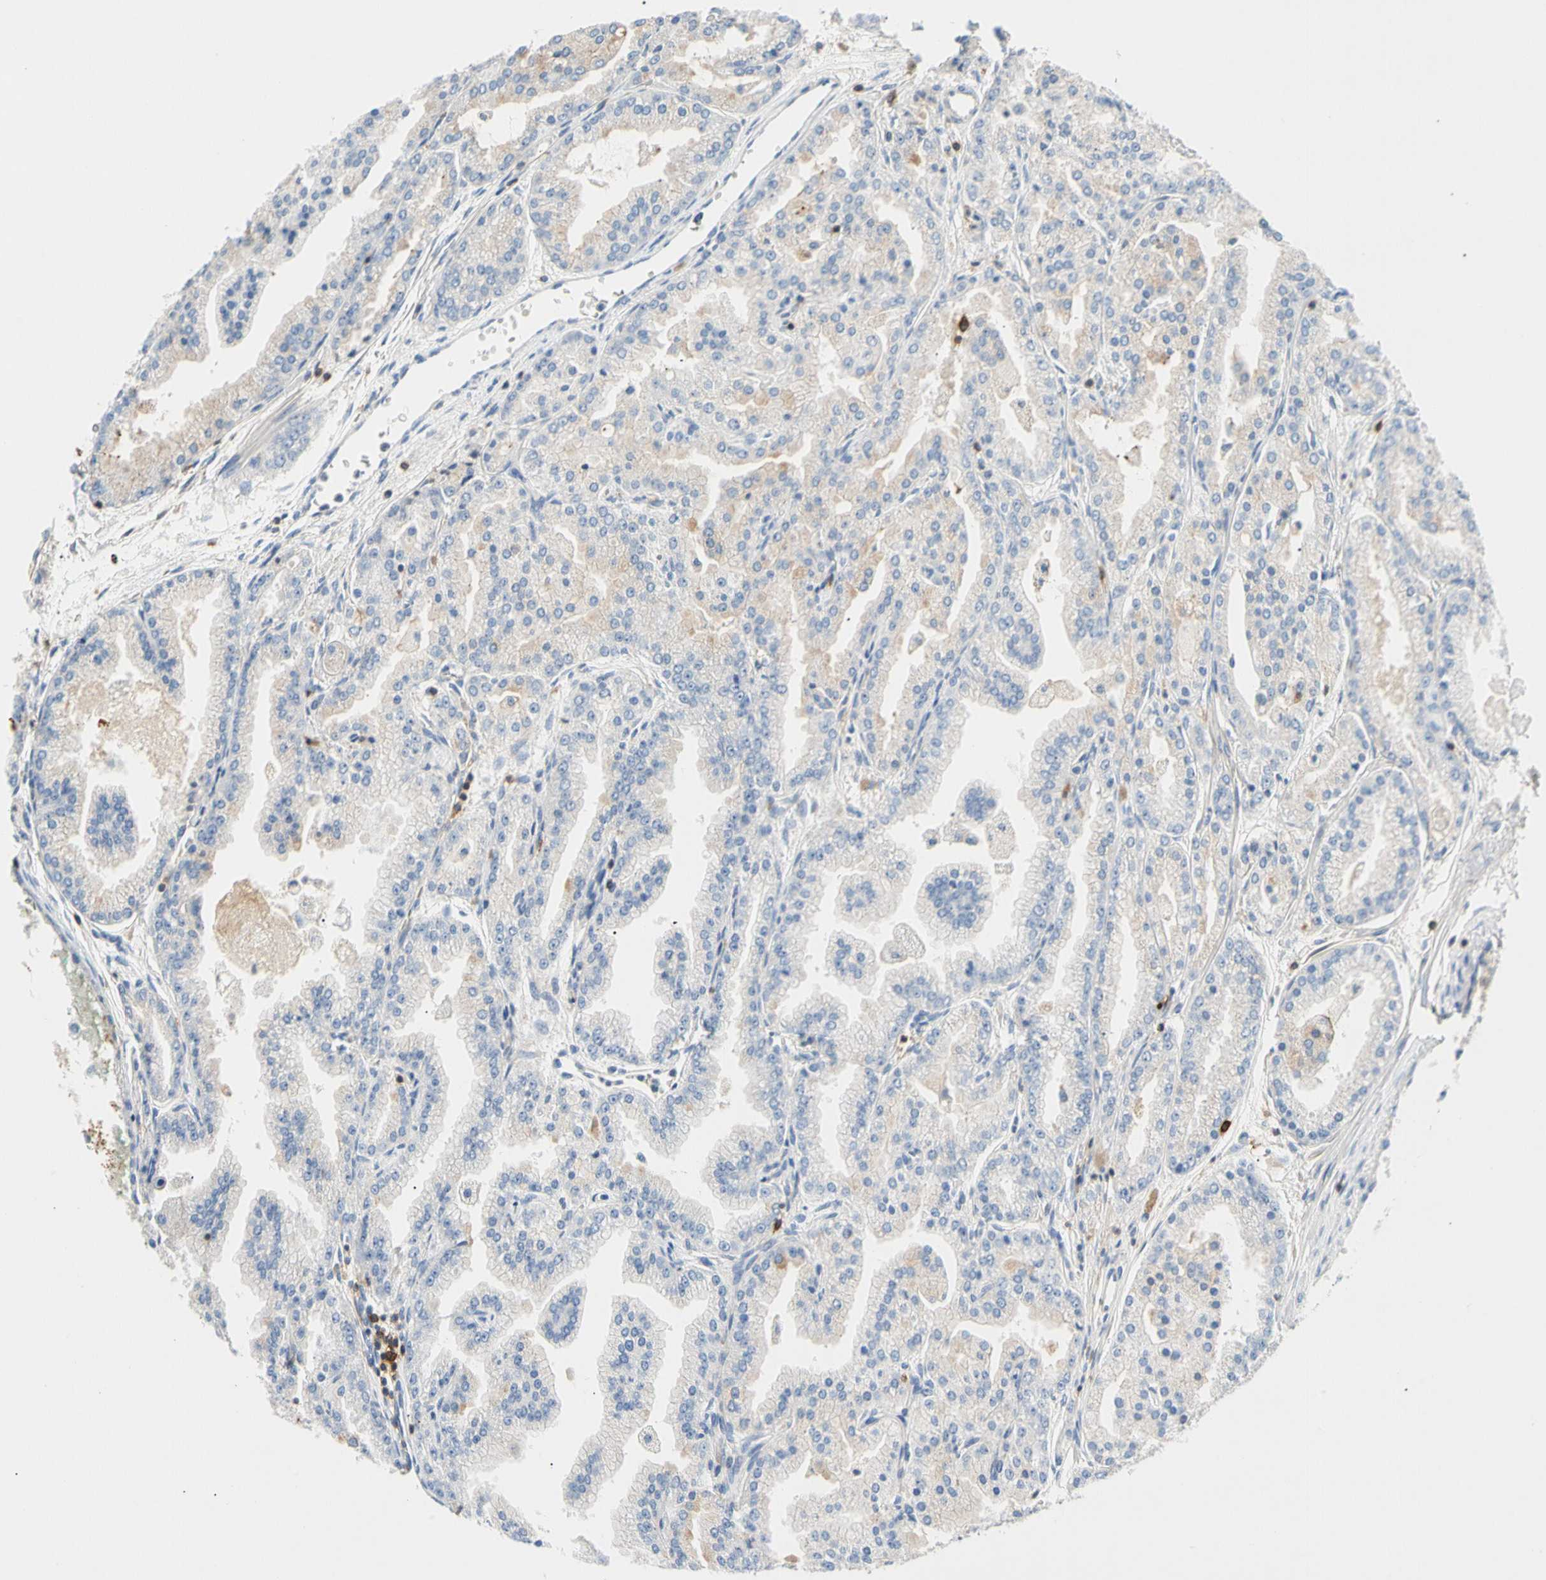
{"staining": {"intensity": "negative", "quantity": "none", "location": "none"}, "tissue": "prostate cancer", "cell_type": "Tumor cells", "image_type": "cancer", "snomed": [{"axis": "morphology", "description": "Adenocarcinoma, High grade"}, {"axis": "topography", "description": "Prostate"}], "caption": "Prostate cancer (adenocarcinoma (high-grade)) stained for a protein using immunohistochemistry reveals no expression tumor cells.", "gene": "TNFRSF18", "patient": {"sex": "male", "age": 61}}